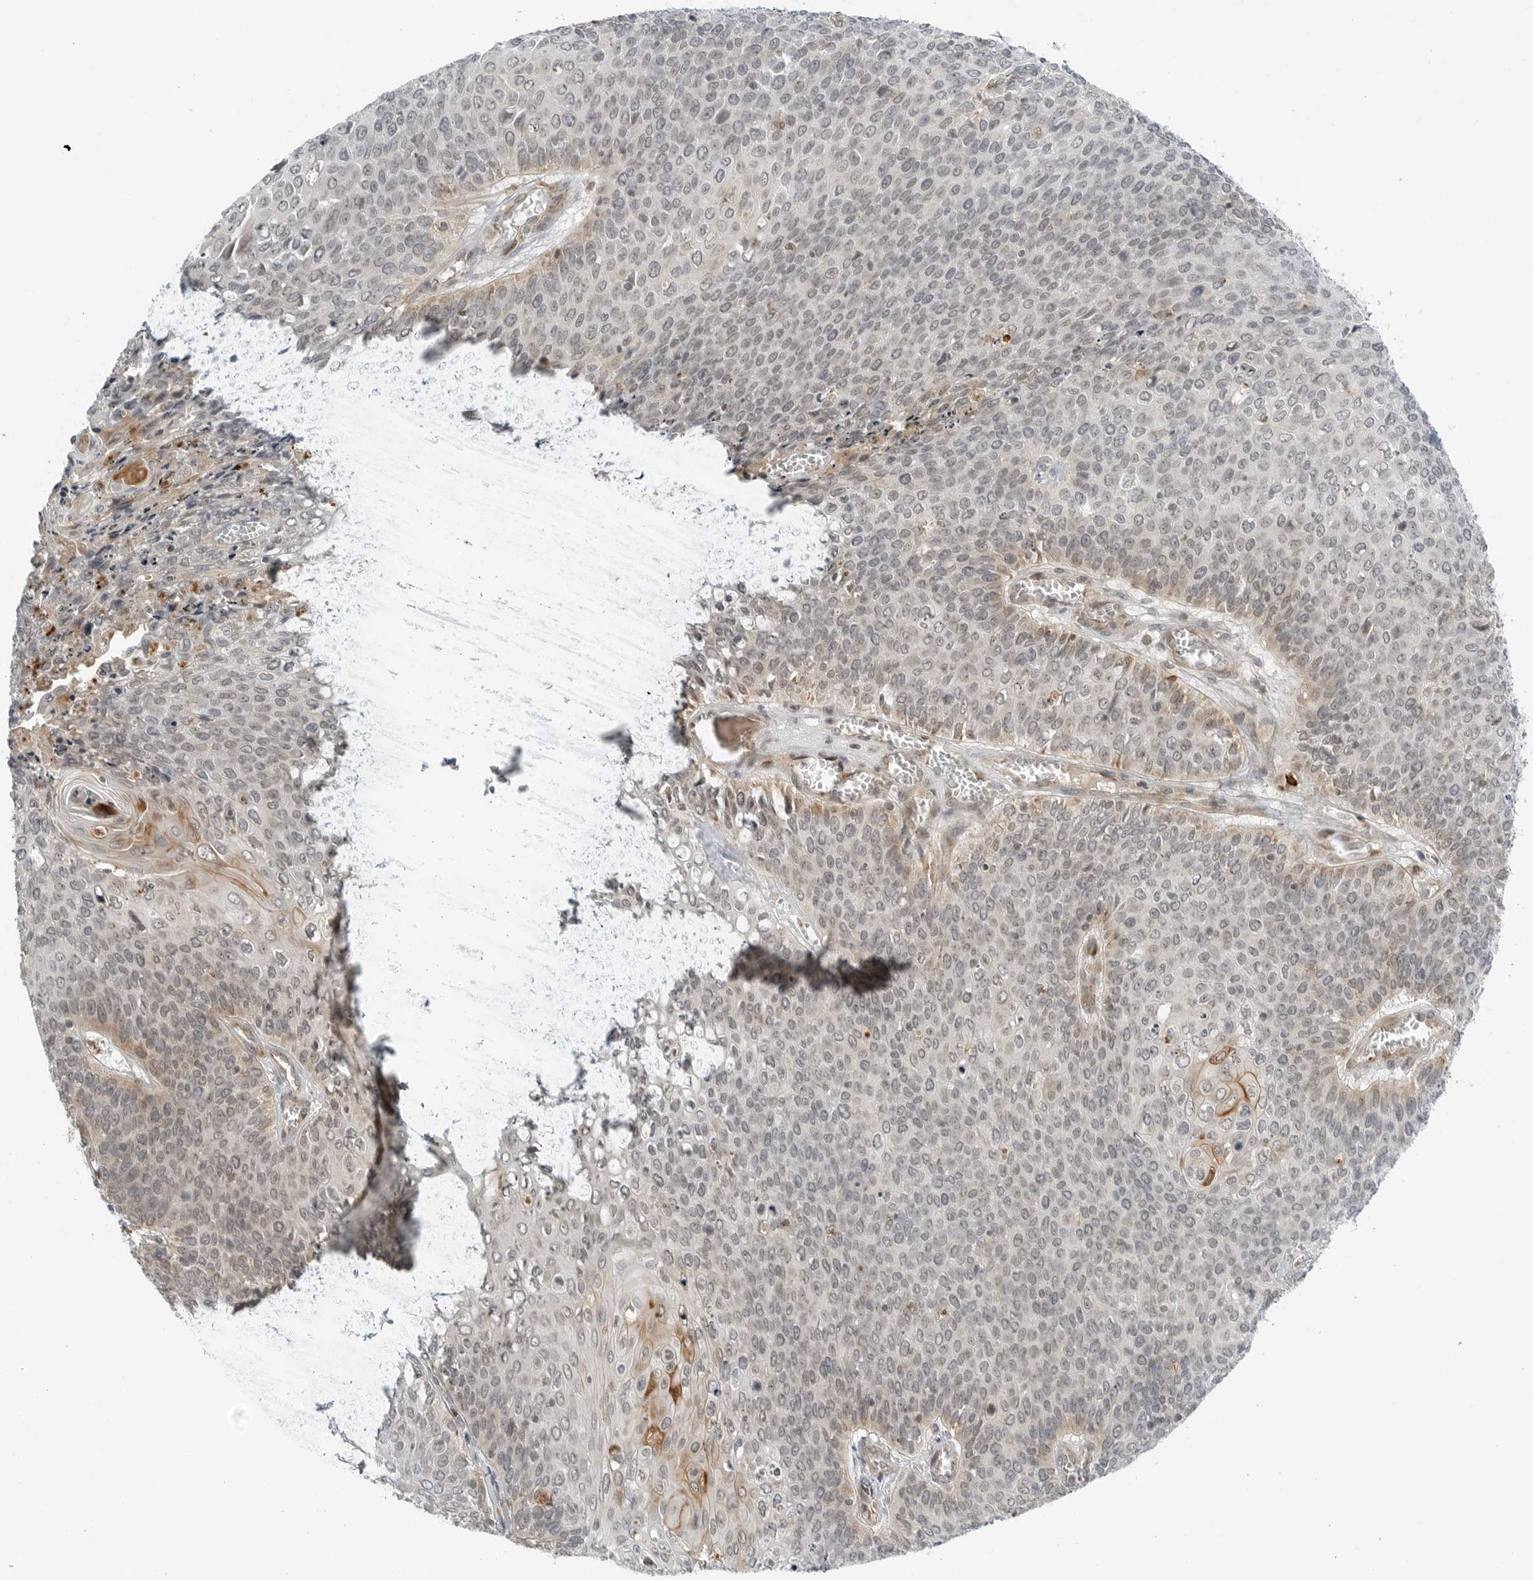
{"staining": {"intensity": "weak", "quantity": "<25%", "location": "cytoplasmic/membranous"}, "tissue": "cervical cancer", "cell_type": "Tumor cells", "image_type": "cancer", "snomed": [{"axis": "morphology", "description": "Squamous cell carcinoma, NOS"}, {"axis": "topography", "description": "Cervix"}], "caption": "Cervical cancer was stained to show a protein in brown. There is no significant expression in tumor cells.", "gene": "PEX2", "patient": {"sex": "female", "age": 39}}